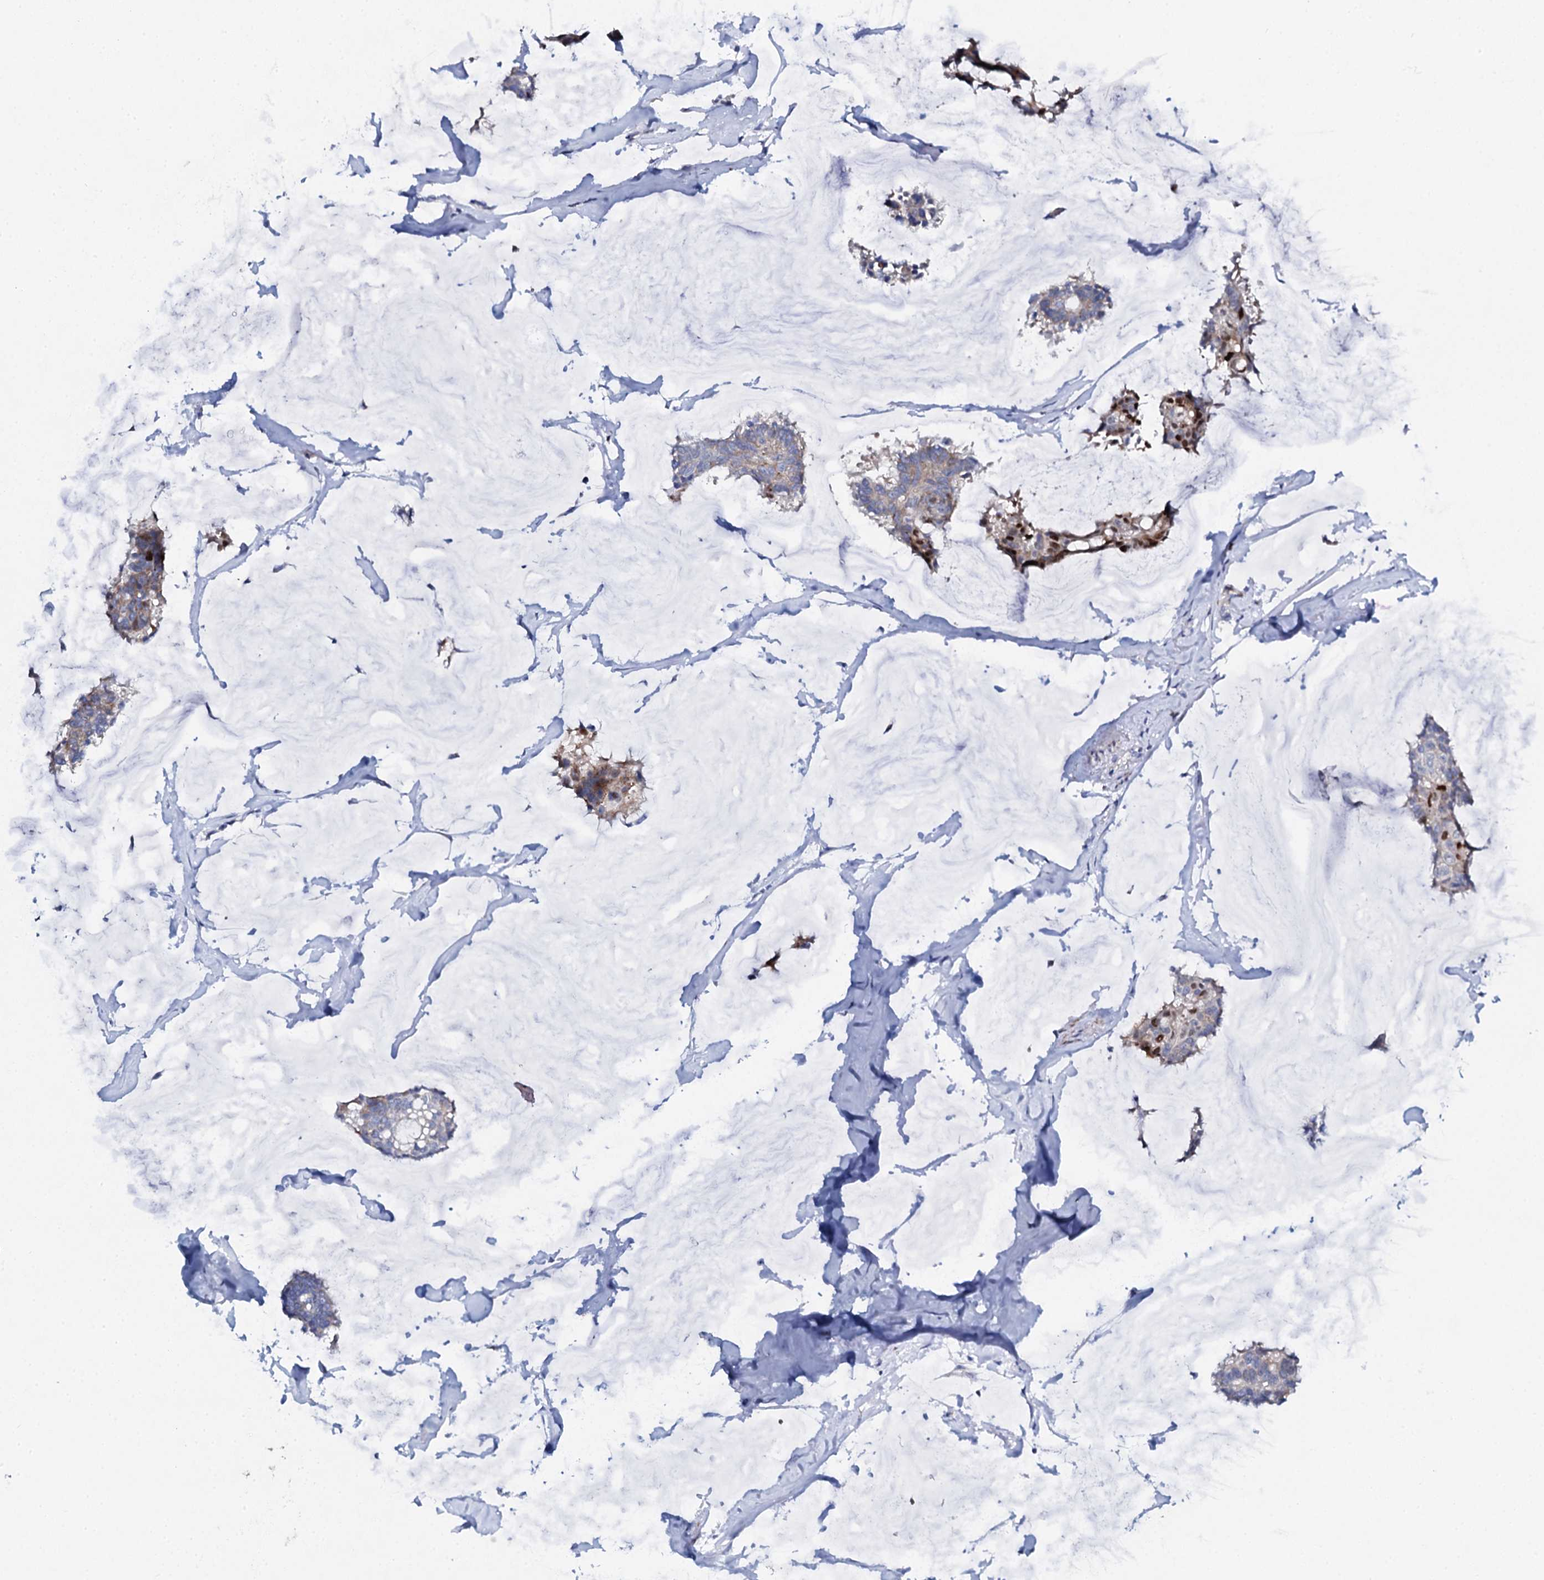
{"staining": {"intensity": "moderate", "quantity": "<25%", "location": "nuclear"}, "tissue": "breast cancer", "cell_type": "Tumor cells", "image_type": "cancer", "snomed": [{"axis": "morphology", "description": "Duct carcinoma"}, {"axis": "topography", "description": "Breast"}], "caption": "Breast cancer was stained to show a protein in brown. There is low levels of moderate nuclear positivity in about <25% of tumor cells.", "gene": "NUDT13", "patient": {"sex": "female", "age": 93}}